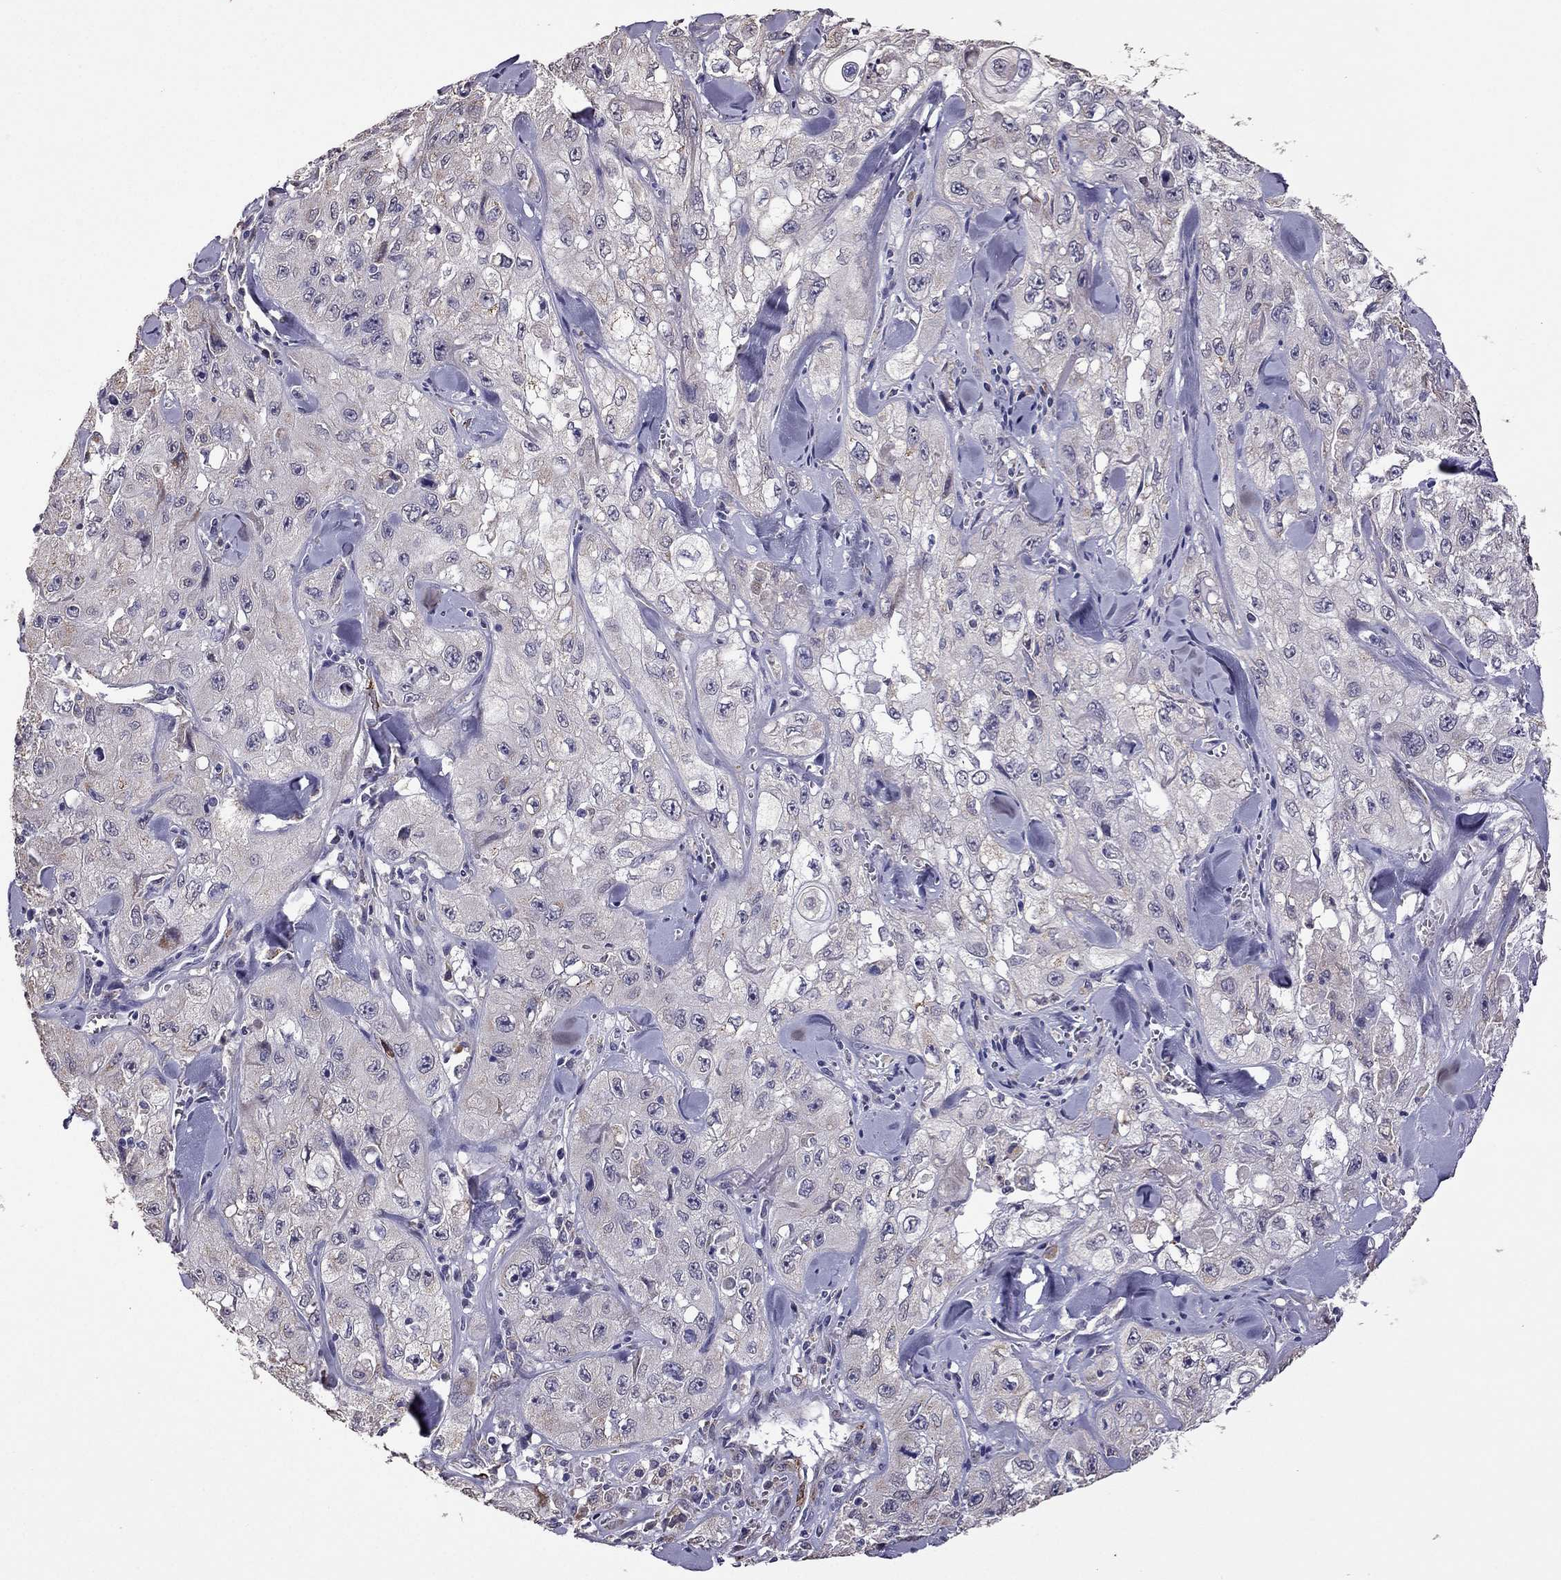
{"staining": {"intensity": "negative", "quantity": "none", "location": "none"}, "tissue": "skin cancer", "cell_type": "Tumor cells", "image_type": "cancer", "snomed": [{"axis": "morphology", "description": "Squamous cell carcinoma, NOS"}, {"axis": "topography", "description": "Skin"}, {"axis": "topography", "description": "Subcutis"}], "caption": "High power microscopy photomicrograph of an IHC histopathology image of skin squamous cell carcinoma, revealing no significant positivity in tumor cells.", "gene": "CDH9", "patient": {"sex": "male", "age": 73}}